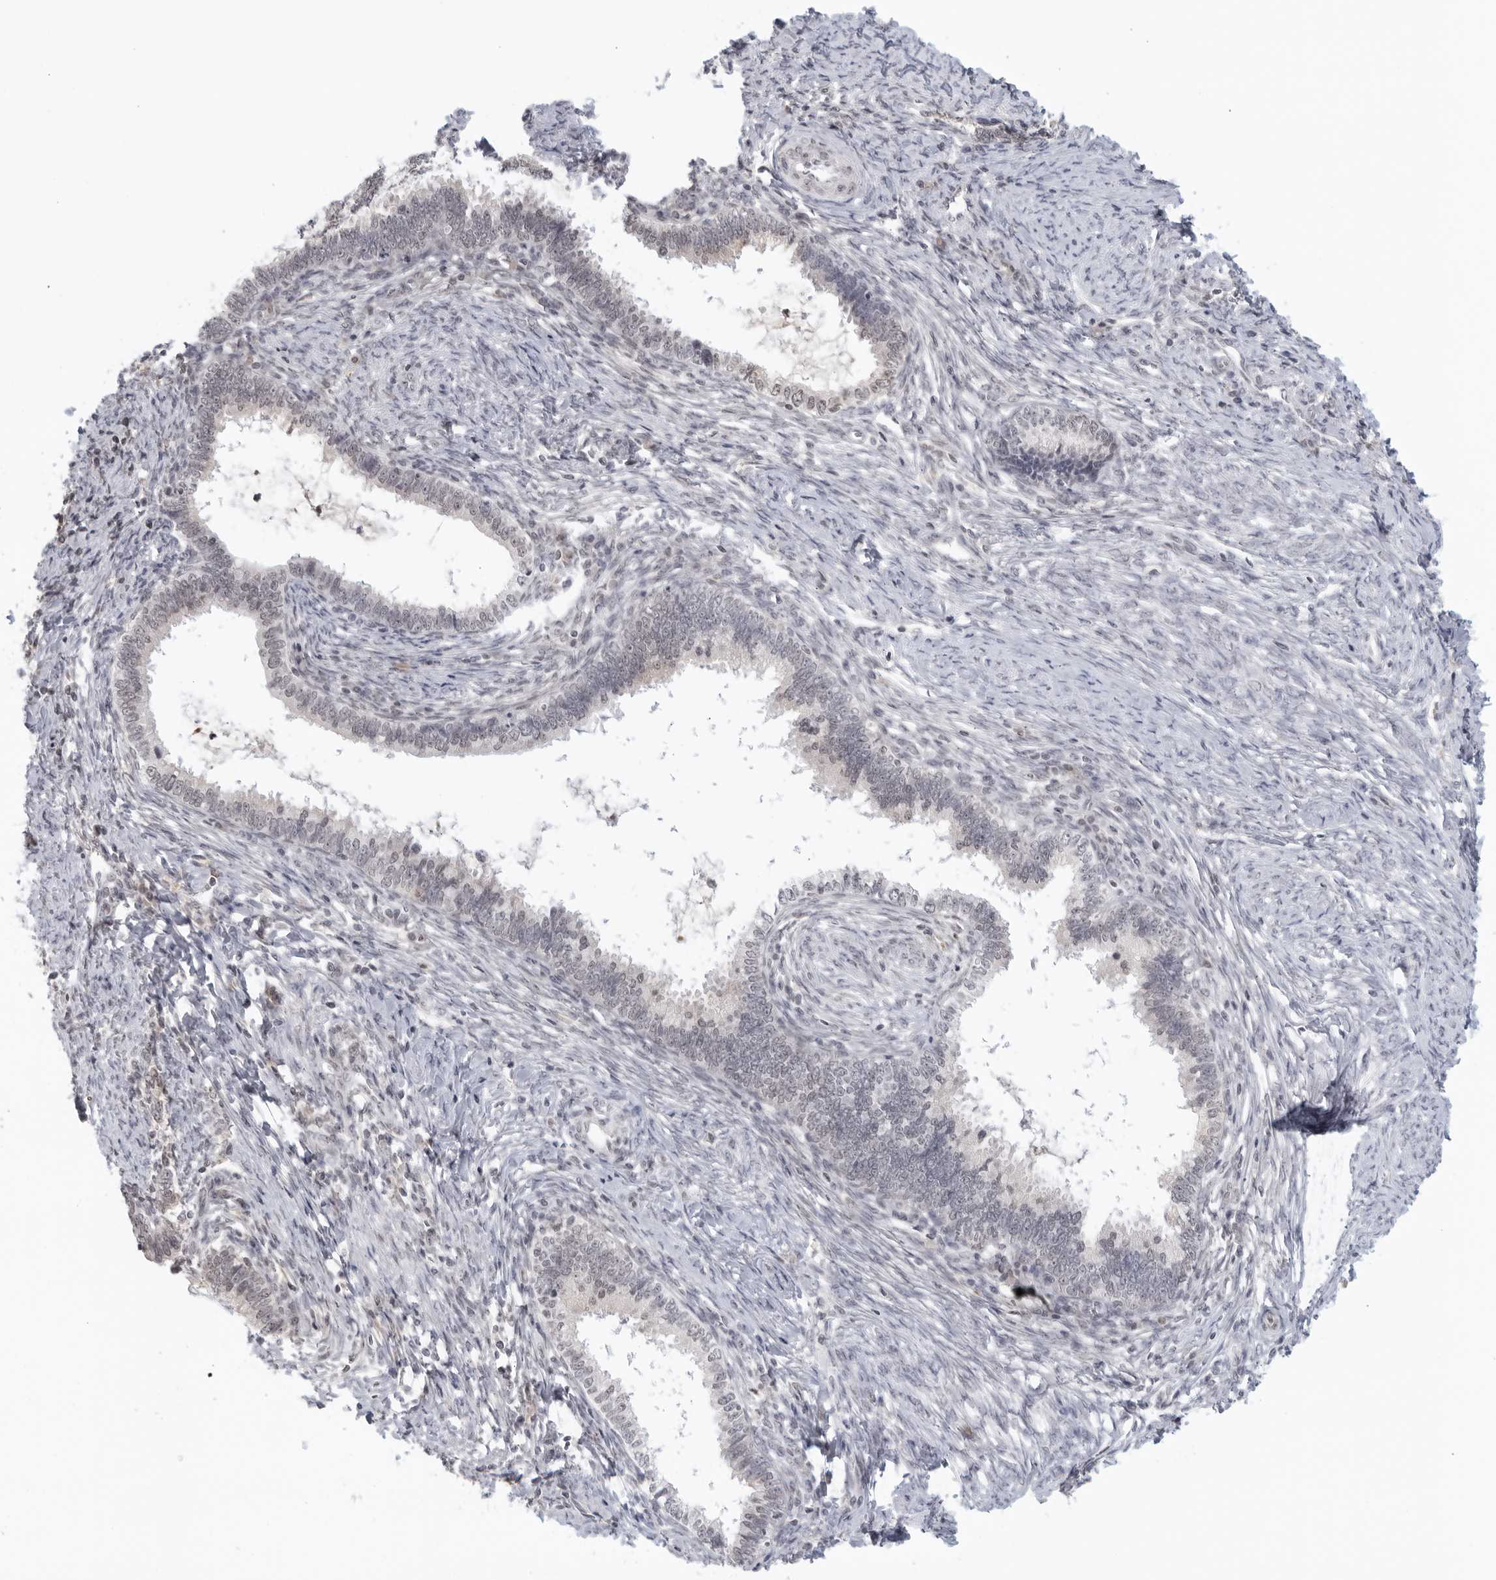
{"staining": {"intensity": "negative", "quantity": "none", "location": "none"}, "tissue": "cervical cancer", "cell_type": "Tumor cells", "image_type": "cancer", "snomed": [{"axis": "morphology", "description": "Adenocarcinoma, NOS"}, {"axis": "topography", "description": "Cervix"}], "caption": "DAB immunohistochemical staining of human cervical cancer (adenocarcinoma) shows no significant staining in tumor cells.", "gene": "RAB11FIP3", "patient": {"sex": "female", "age": 36}}